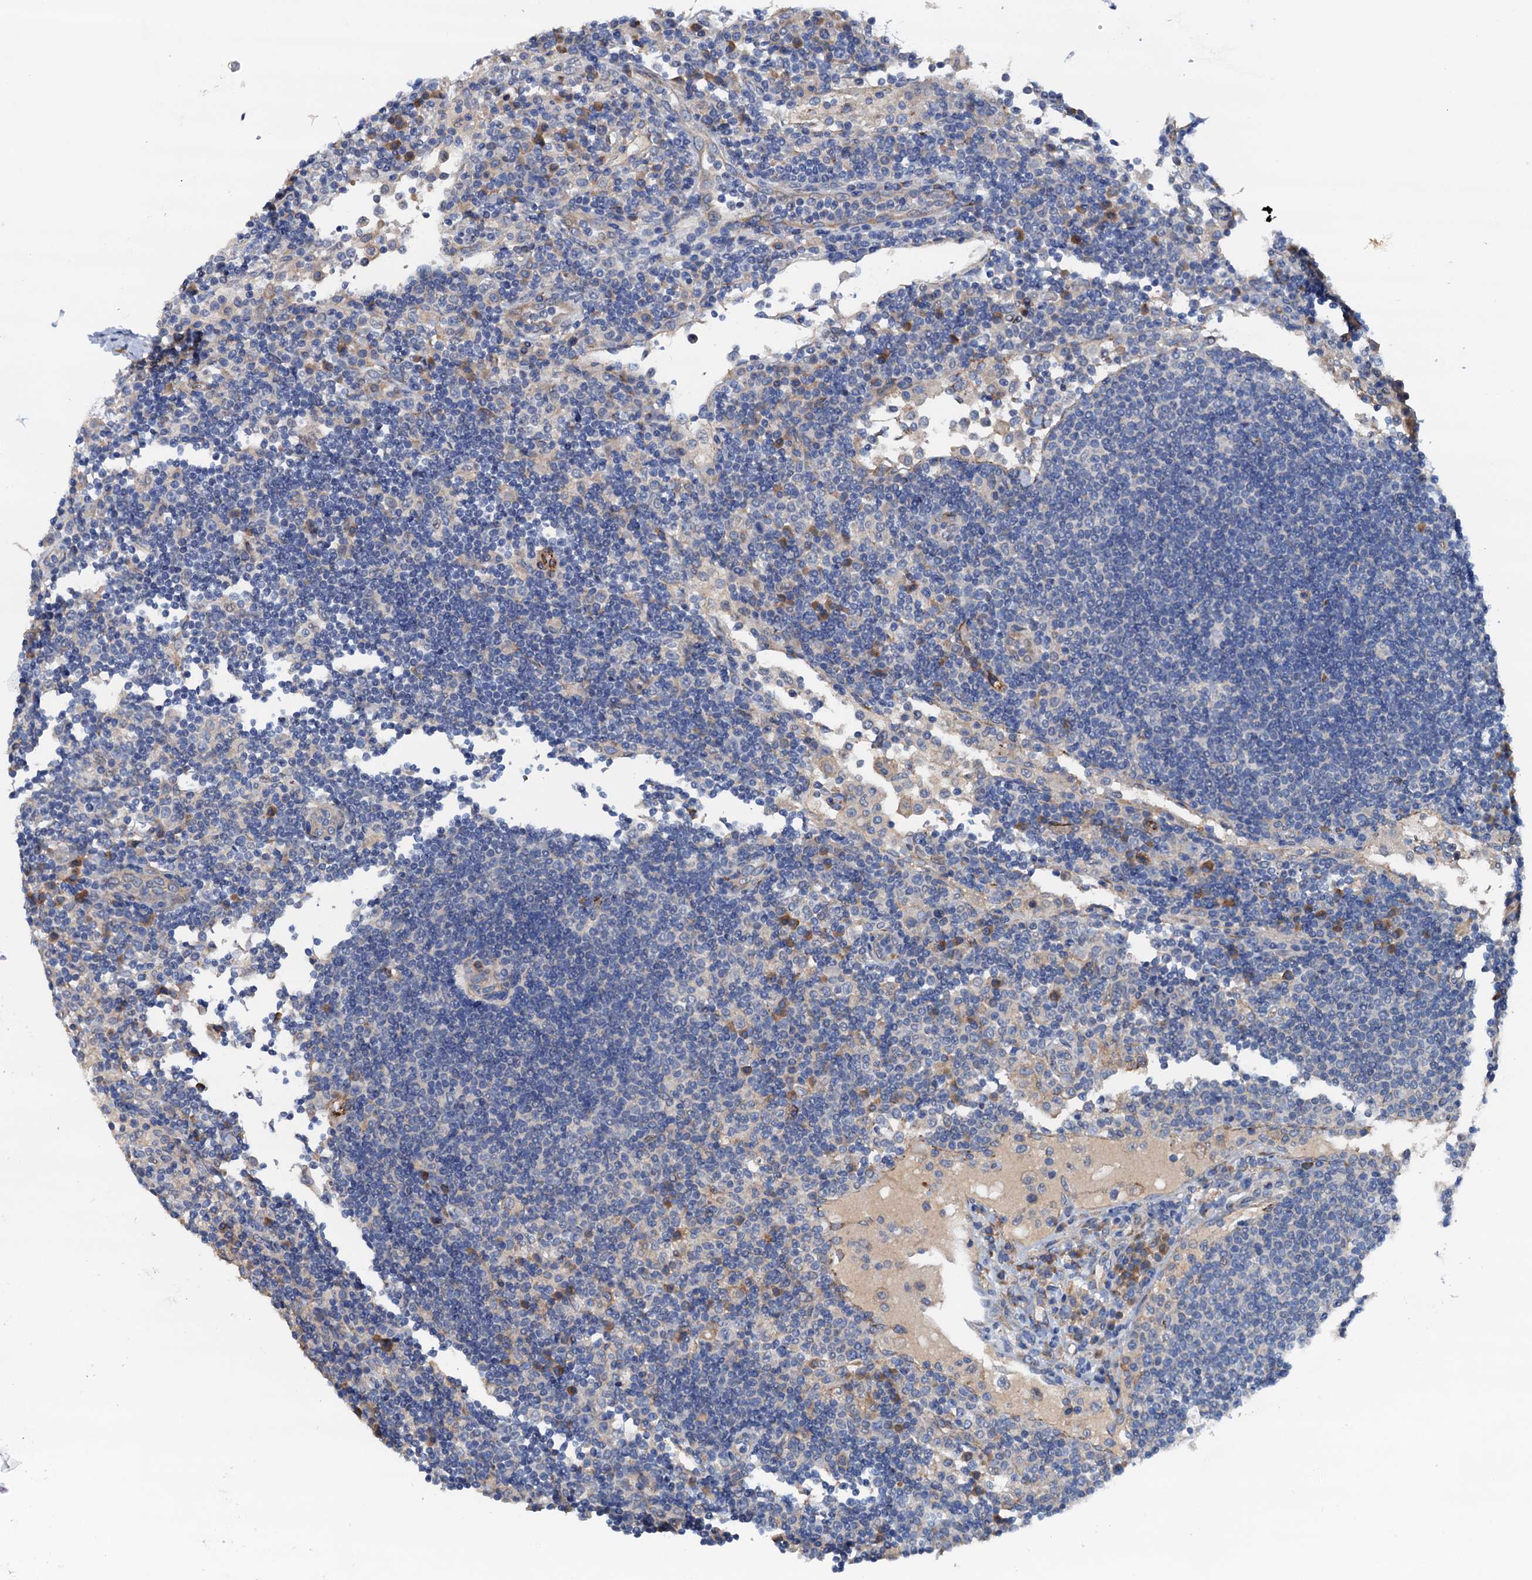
{"staining": {"intensity": "negative", "quantity": "none", "location": "none"}, "tissue": "lymph node", "cell_type": "Germinal center cells", "image_type": "normal", "snomed": [{"axis": "morphology", "description": "Normal tissue, NOS"}, {"axis": "topography", "description": "Lymph node"}], "caption": "Immunohistochemical staining of benign human lymph node demonstrates no significant positivity in germinal center cells.", "gene": "RASSF9", "patient": {"sex": "female", "age": 53}}